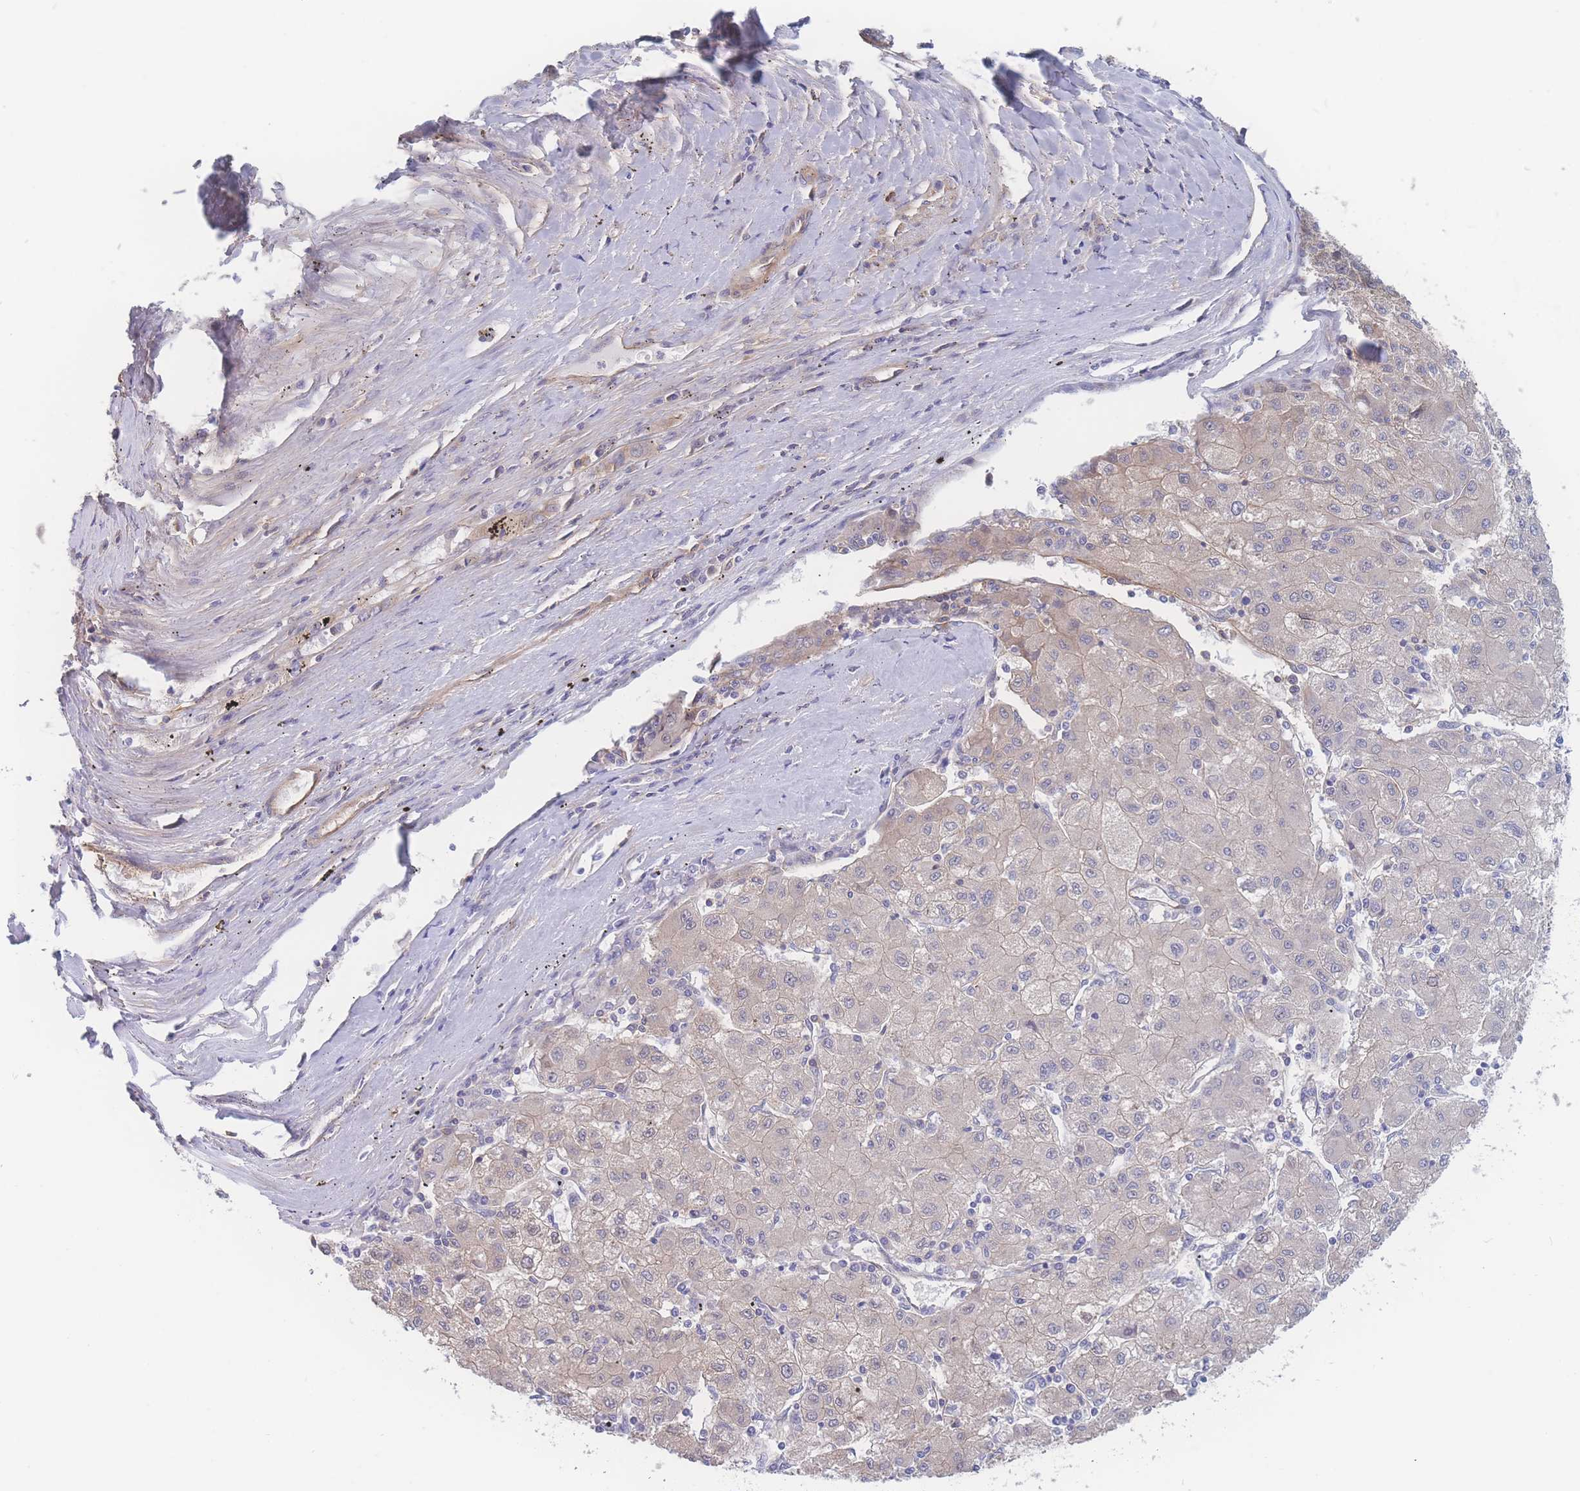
{"staining": {"intensity": "negative", "quantity": "none", "location": "none"}, "tissue": "liver cancer", "cell_type": "Tumor cells", "image_type": "cancer", "snomed": [{"axis": "morphology", "description": "Carcinoma, Hepatocellular, NOS"}, {"axis": "topography", "description": "Liver"}], "caption": "Immunohistochemistry of human liver hepatocellular carcinoma shows no expression in tumor cells.", "gene": "CFAP97", "patient": {"sex": "male", "age": 72}}